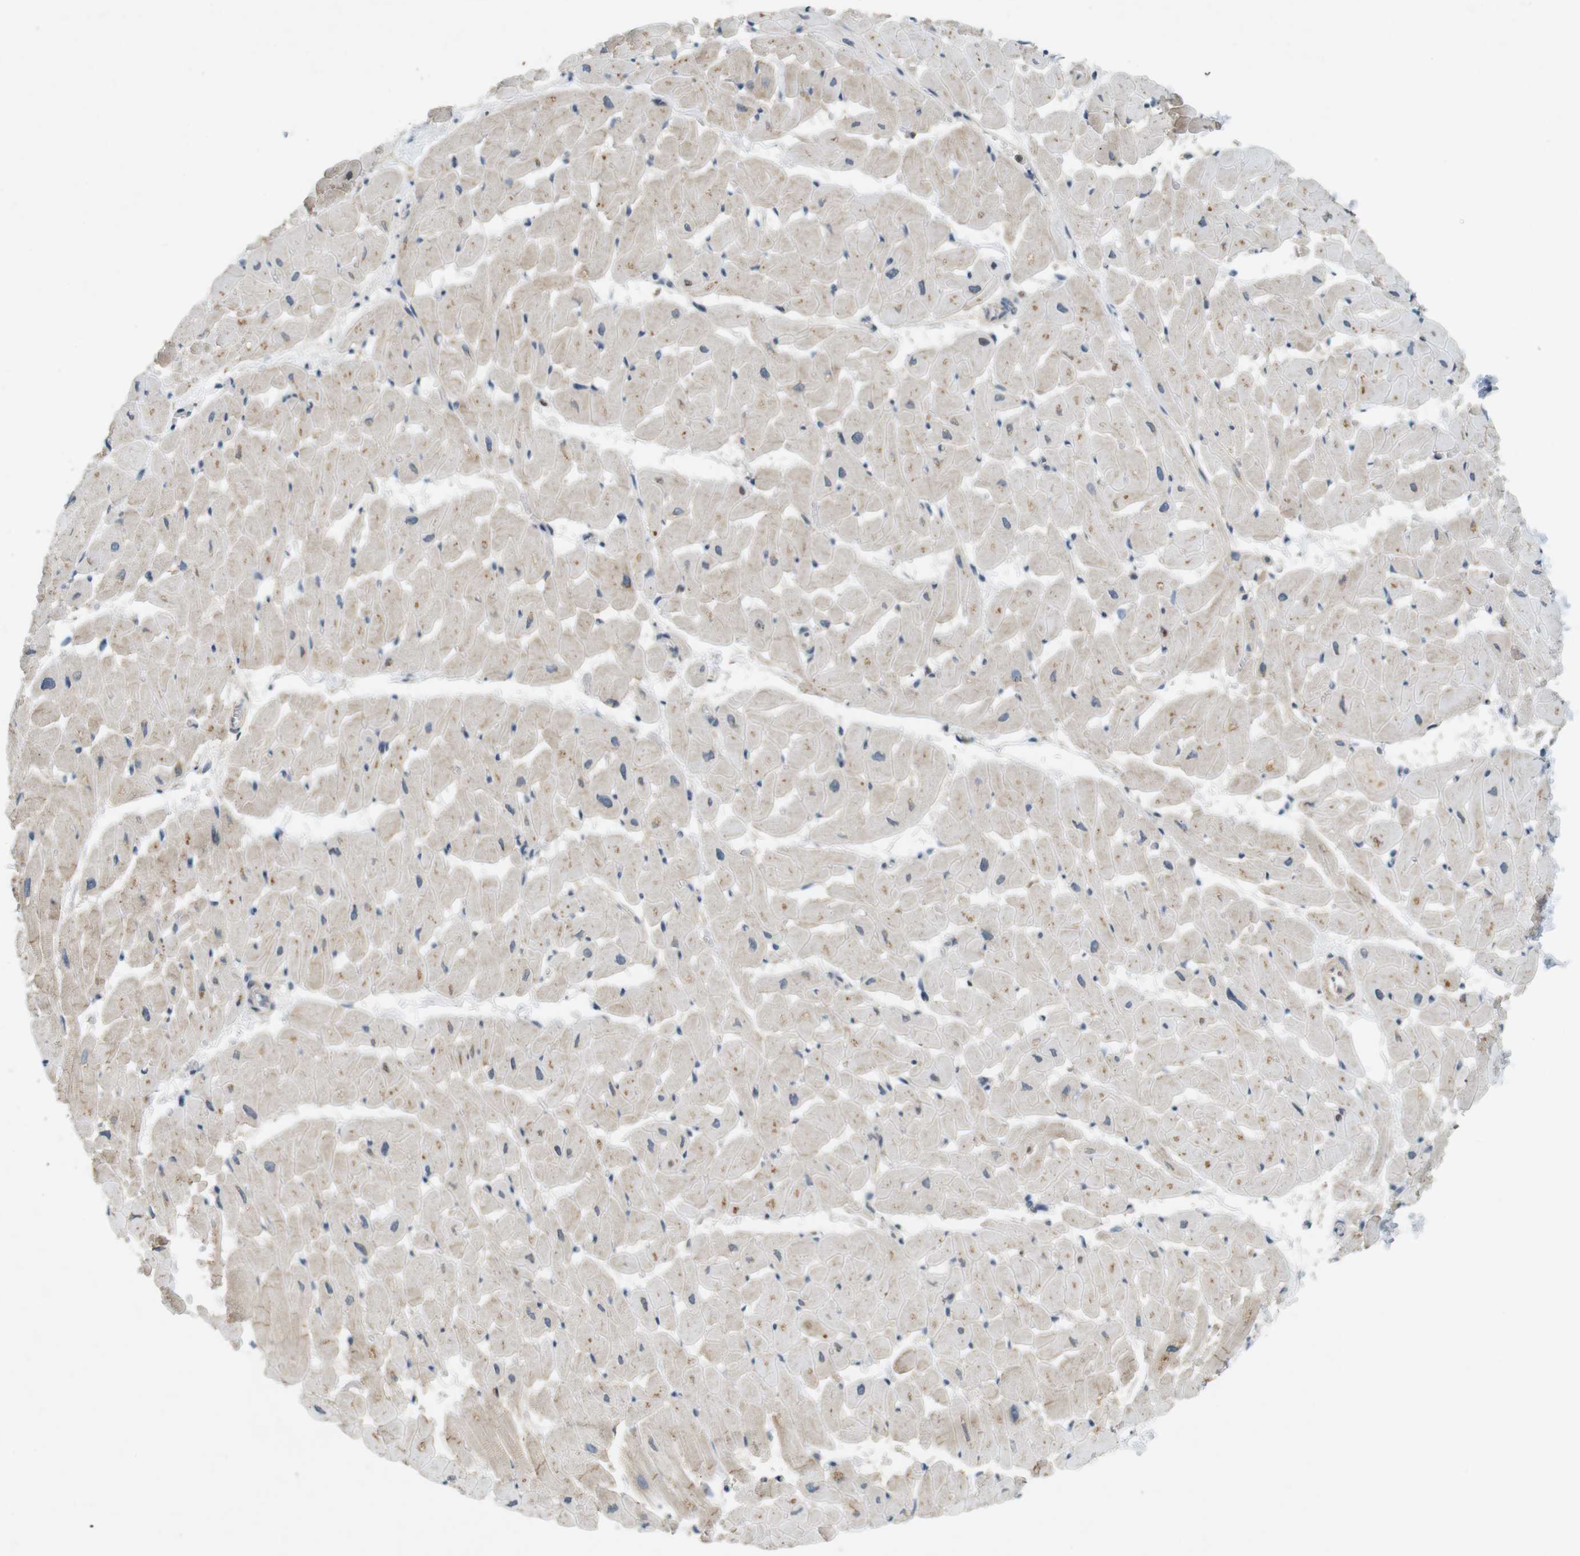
{"staining": {"intensity": "moderate", "quantity": "<25%", "location": "cytoplasmic/membranous"}, "tissue": "heart muscle", "cell_type": "Cardiomyocytes", "image_type": "normal", "snomed": [{"axis": "morphology", "description": "Normal tissue, NOS"}, {"axis": "topography", "description": "Heart"}], "caption": "Immunohistochemistry (IHC) histopathology image of unremarkable heart muscle: human heart muscle stained using immunohistochemistry displays low levels of moderate protein expression localized specifically in the cytoplasmic/membranous of cardiomyocytes, appearing as a cytoplasmic/membranous brown color.", "gene": "CDK14", "patient": {"sex": "female", "age": 19}}